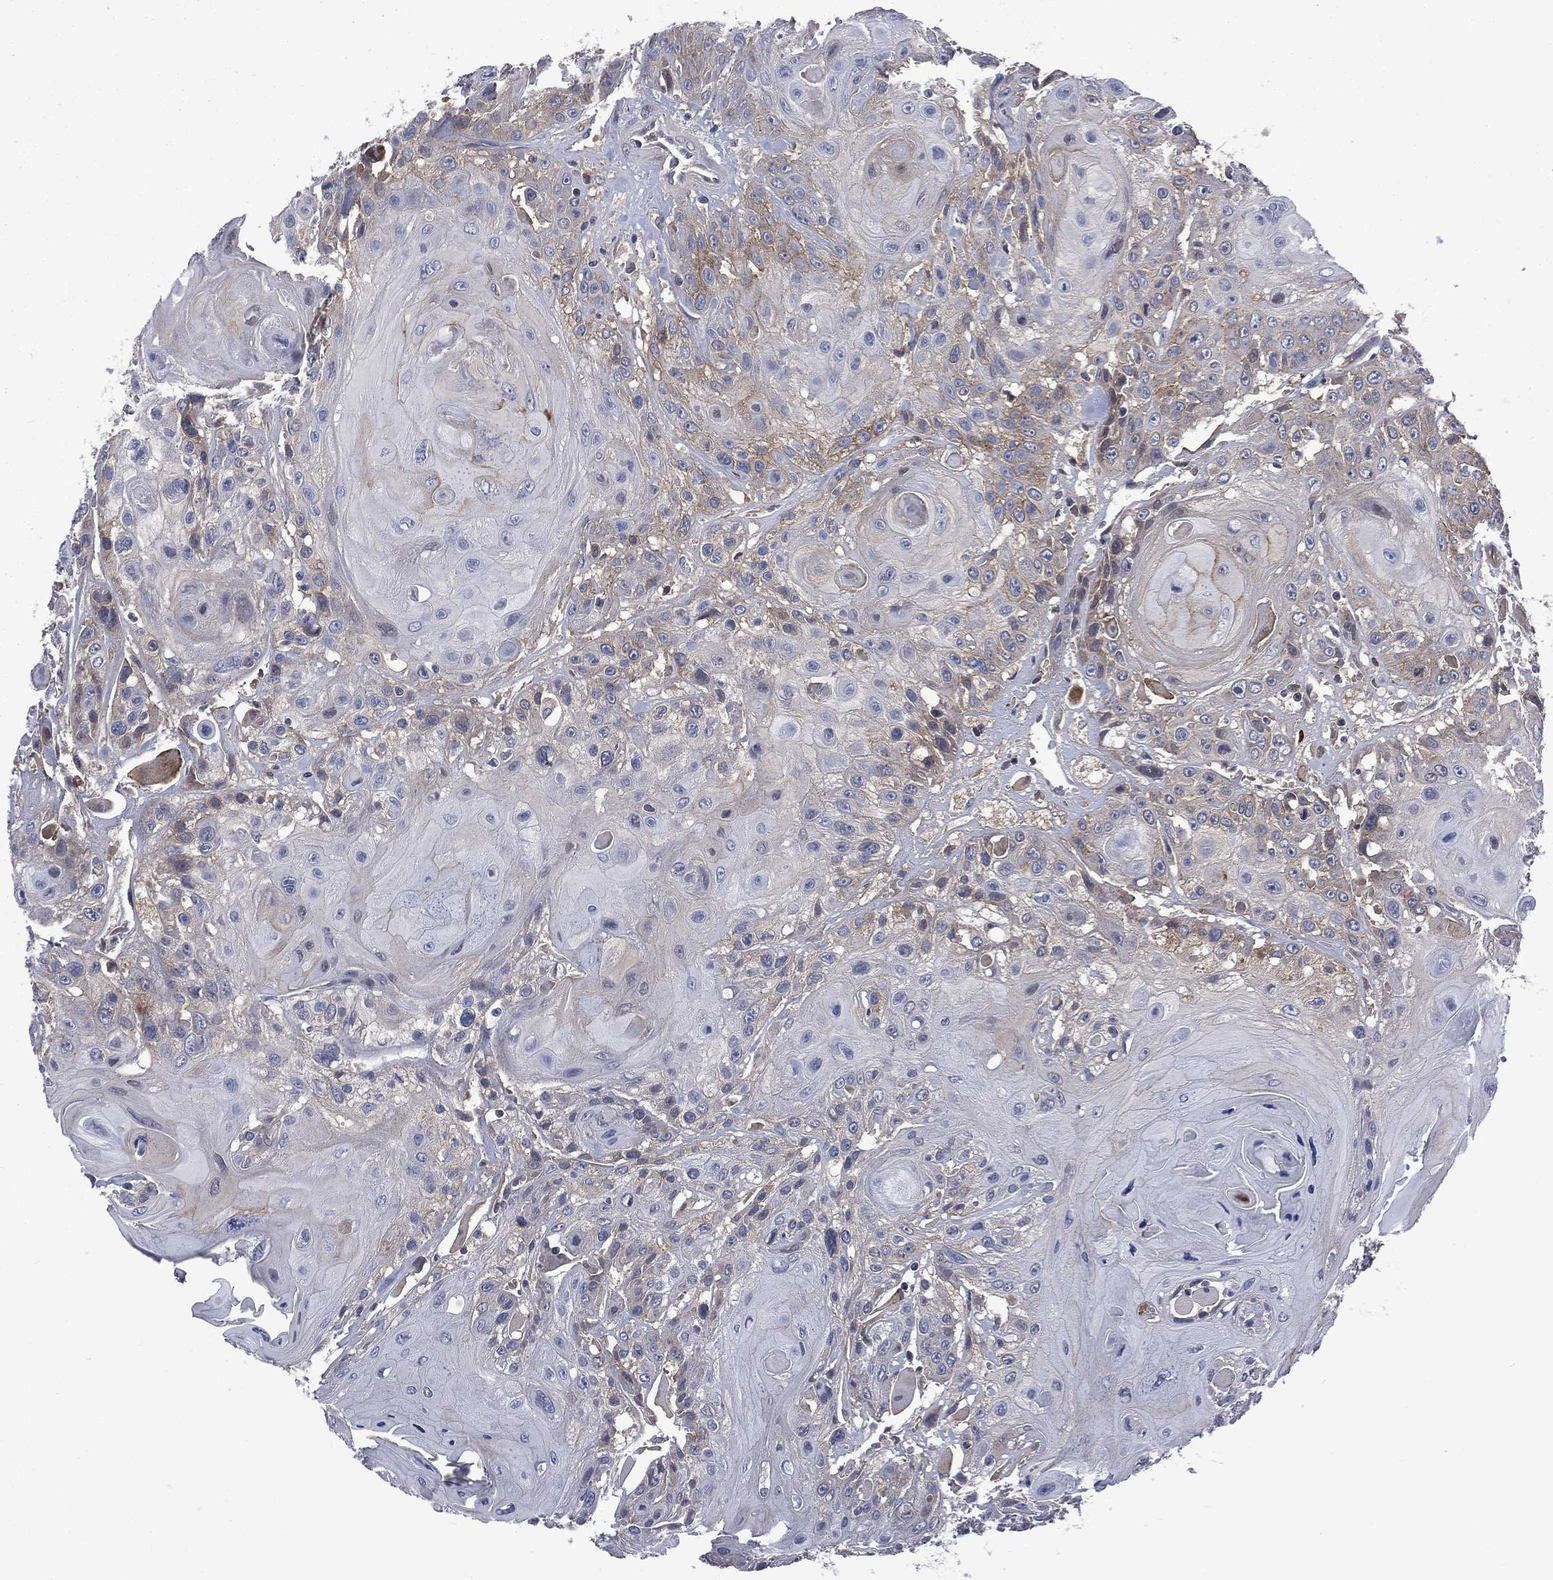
{"staining": {"intensity": "weak", "quantity": "25%-75%", "location": "cytoplasmic/membranous"}, "tissue": "head and neck cancer", "cell_type": "Tumor cells", "image_type": "cancer", "snomed": [{"axis": "morphology", "description": "Squamous cell carcinoma, NOS"}, {"axis": "topography", "description": "Head-Neck"}], "caption": "Protein staining by immunohistochemistry (IHC) exhibits weak cytoplasmic/membranous positivity in approximately 25%-75% of tumor cells in head and neck squamous cell carcinoma.", "gene": "CA12", "patient": {"sex": "female", "age": 59}}